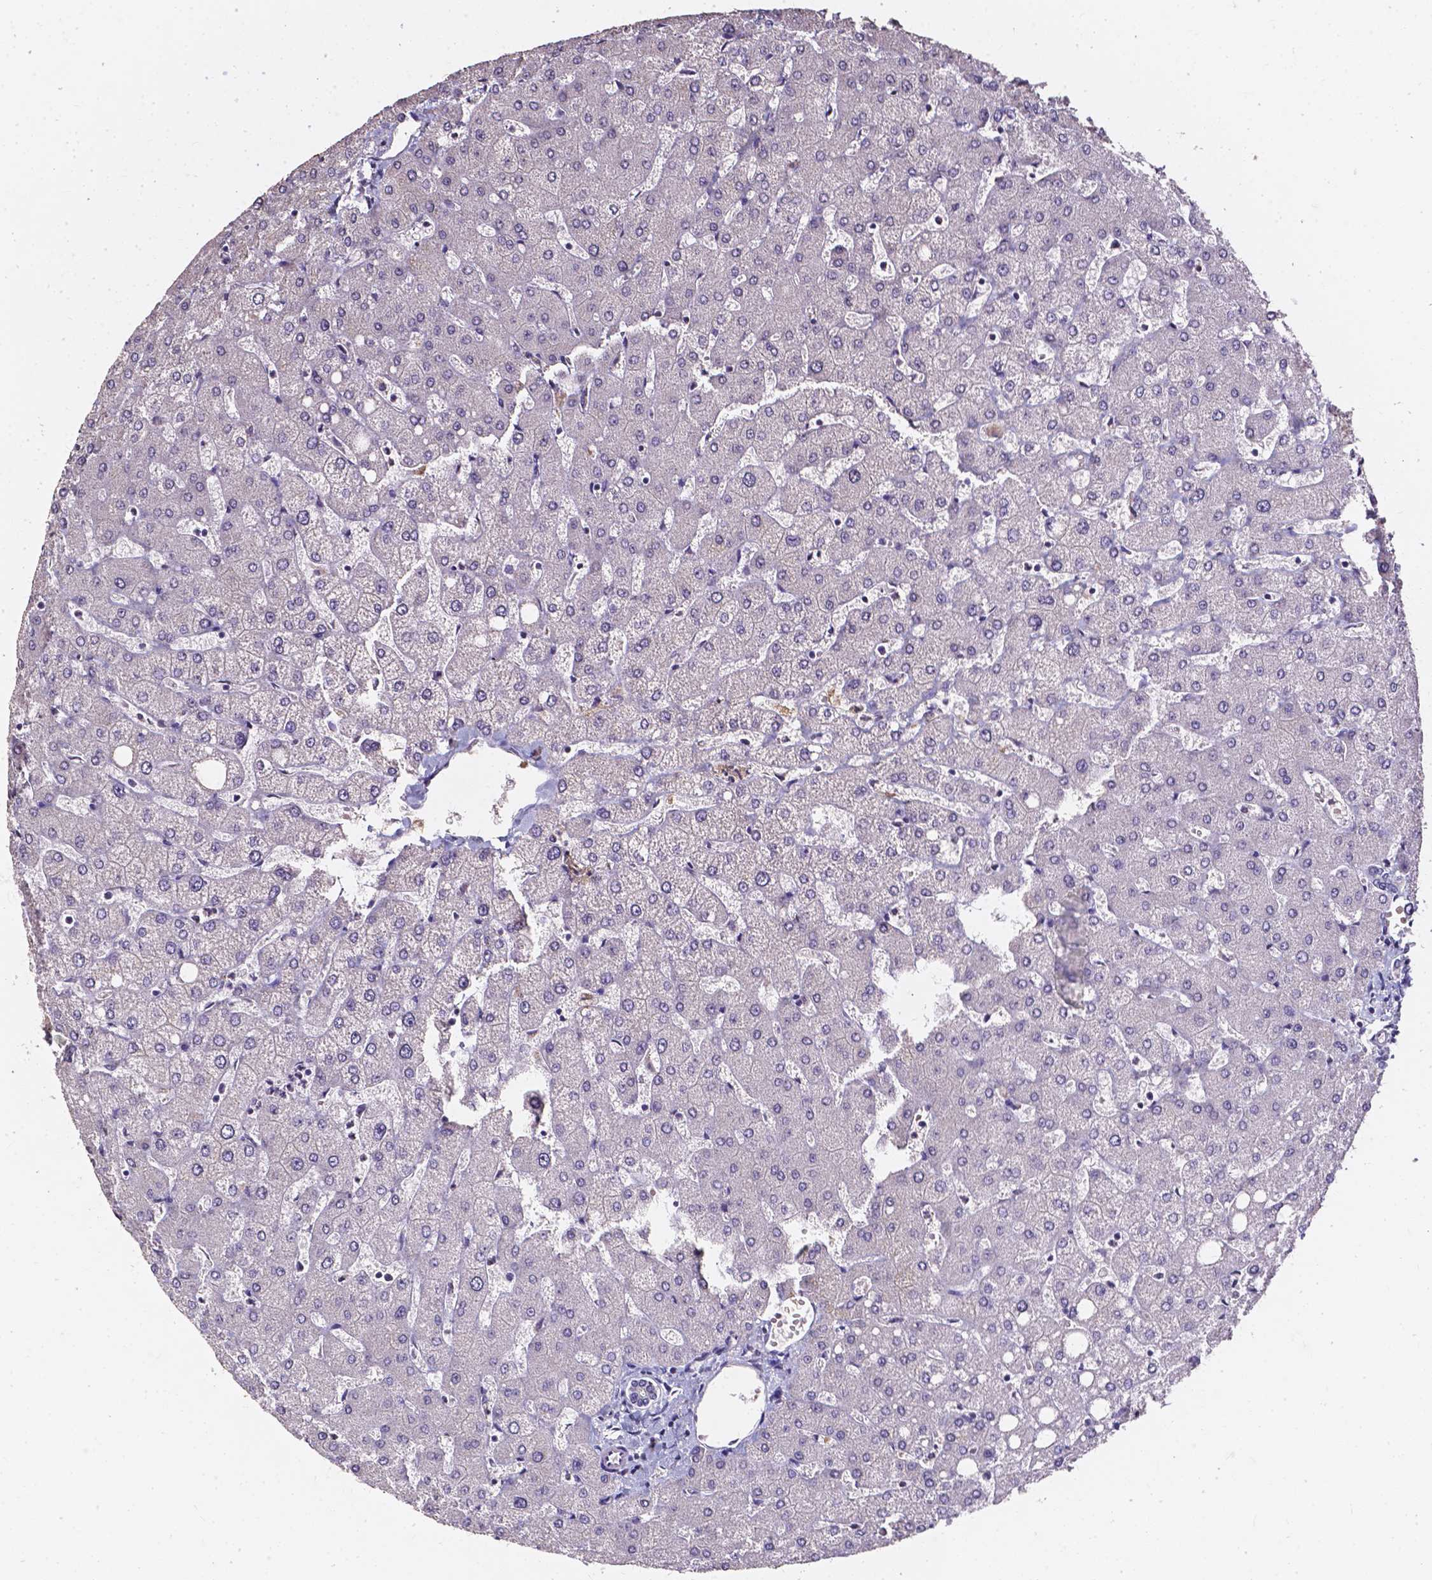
{"staining": {"intensity": "negative", "quantity": "none", "location": "none"}, "tissue": "liver", "cell_type": "Cholangiocytes", "image_type": "normal", "snomed": [{"axis": "morphology", "description": "Normal tissue, NOS"}, {"axis": "topography", "description": "Liver"}], "caption": "Immunohistochemistry (IHC) histopathology image of normal liver stained for a protein (brown), which displays no expression in cholangiocytes.", "gene": "AKR1B10", "patient": {"sex": "female", "age": 54}}